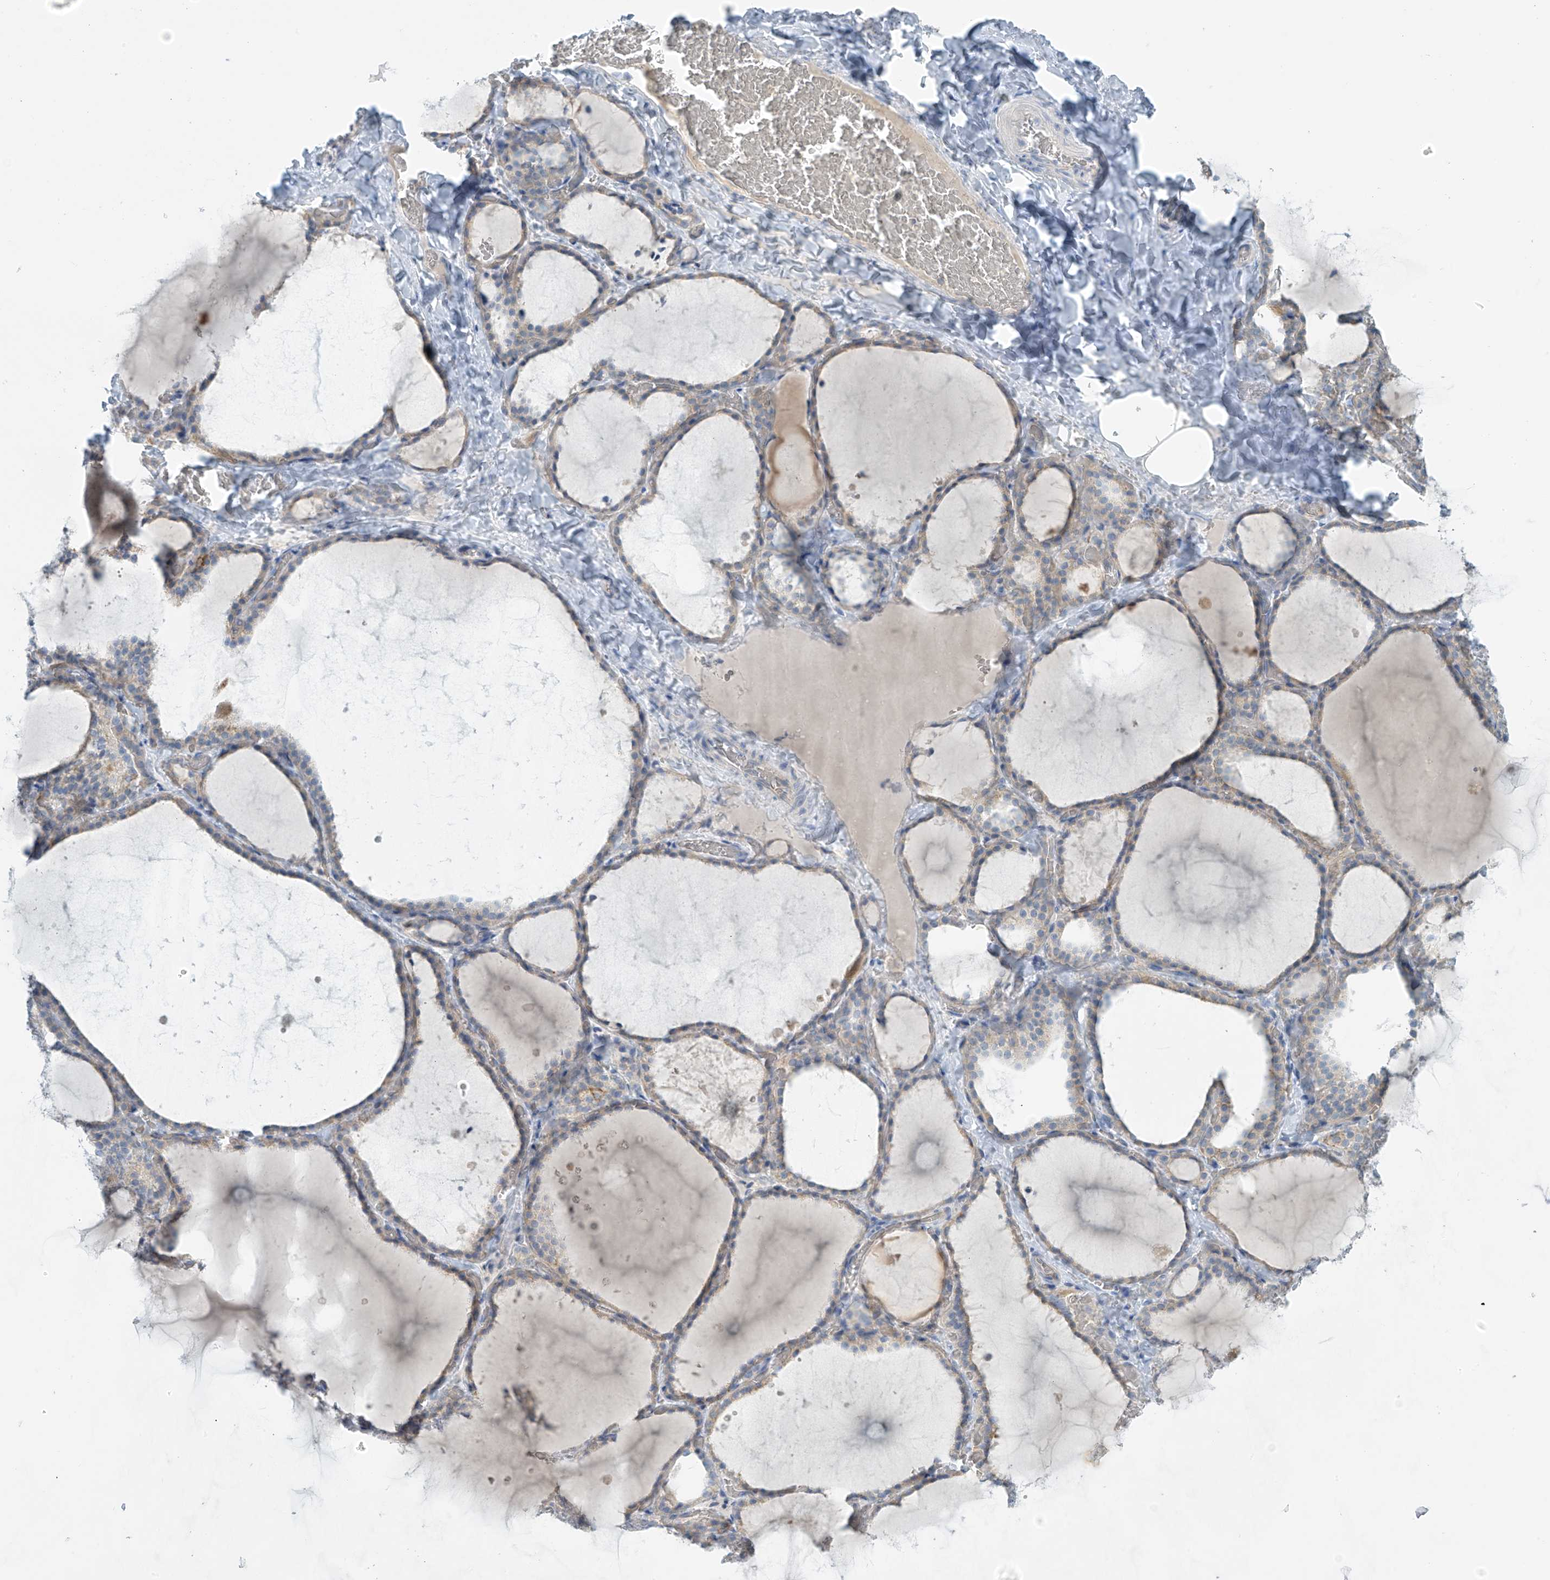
{"staining": {"intensity": "weak", "quantity": "<25%", "location": "cytoplasmic/membranous"}, "tissue": "thyroid gland", "cell_type": "Glandular cells", "image_type": "normal", "snomed": [{"axis": "morphology", "description": "Normal tissue, NOS"}, {"axis": "topography", "description": "Thyroid gland"}], "caption": "Glandular cells show no significant staining in normal thyroid gland. (Stains: DAB (3,3'-diaminobenzidine) IHC with hematoxylin counter stain, Microscopy: brightfield microscopy at high magnification).", "gene": "SLC6A12", "patient": {"sex": "female", "age": 22}}